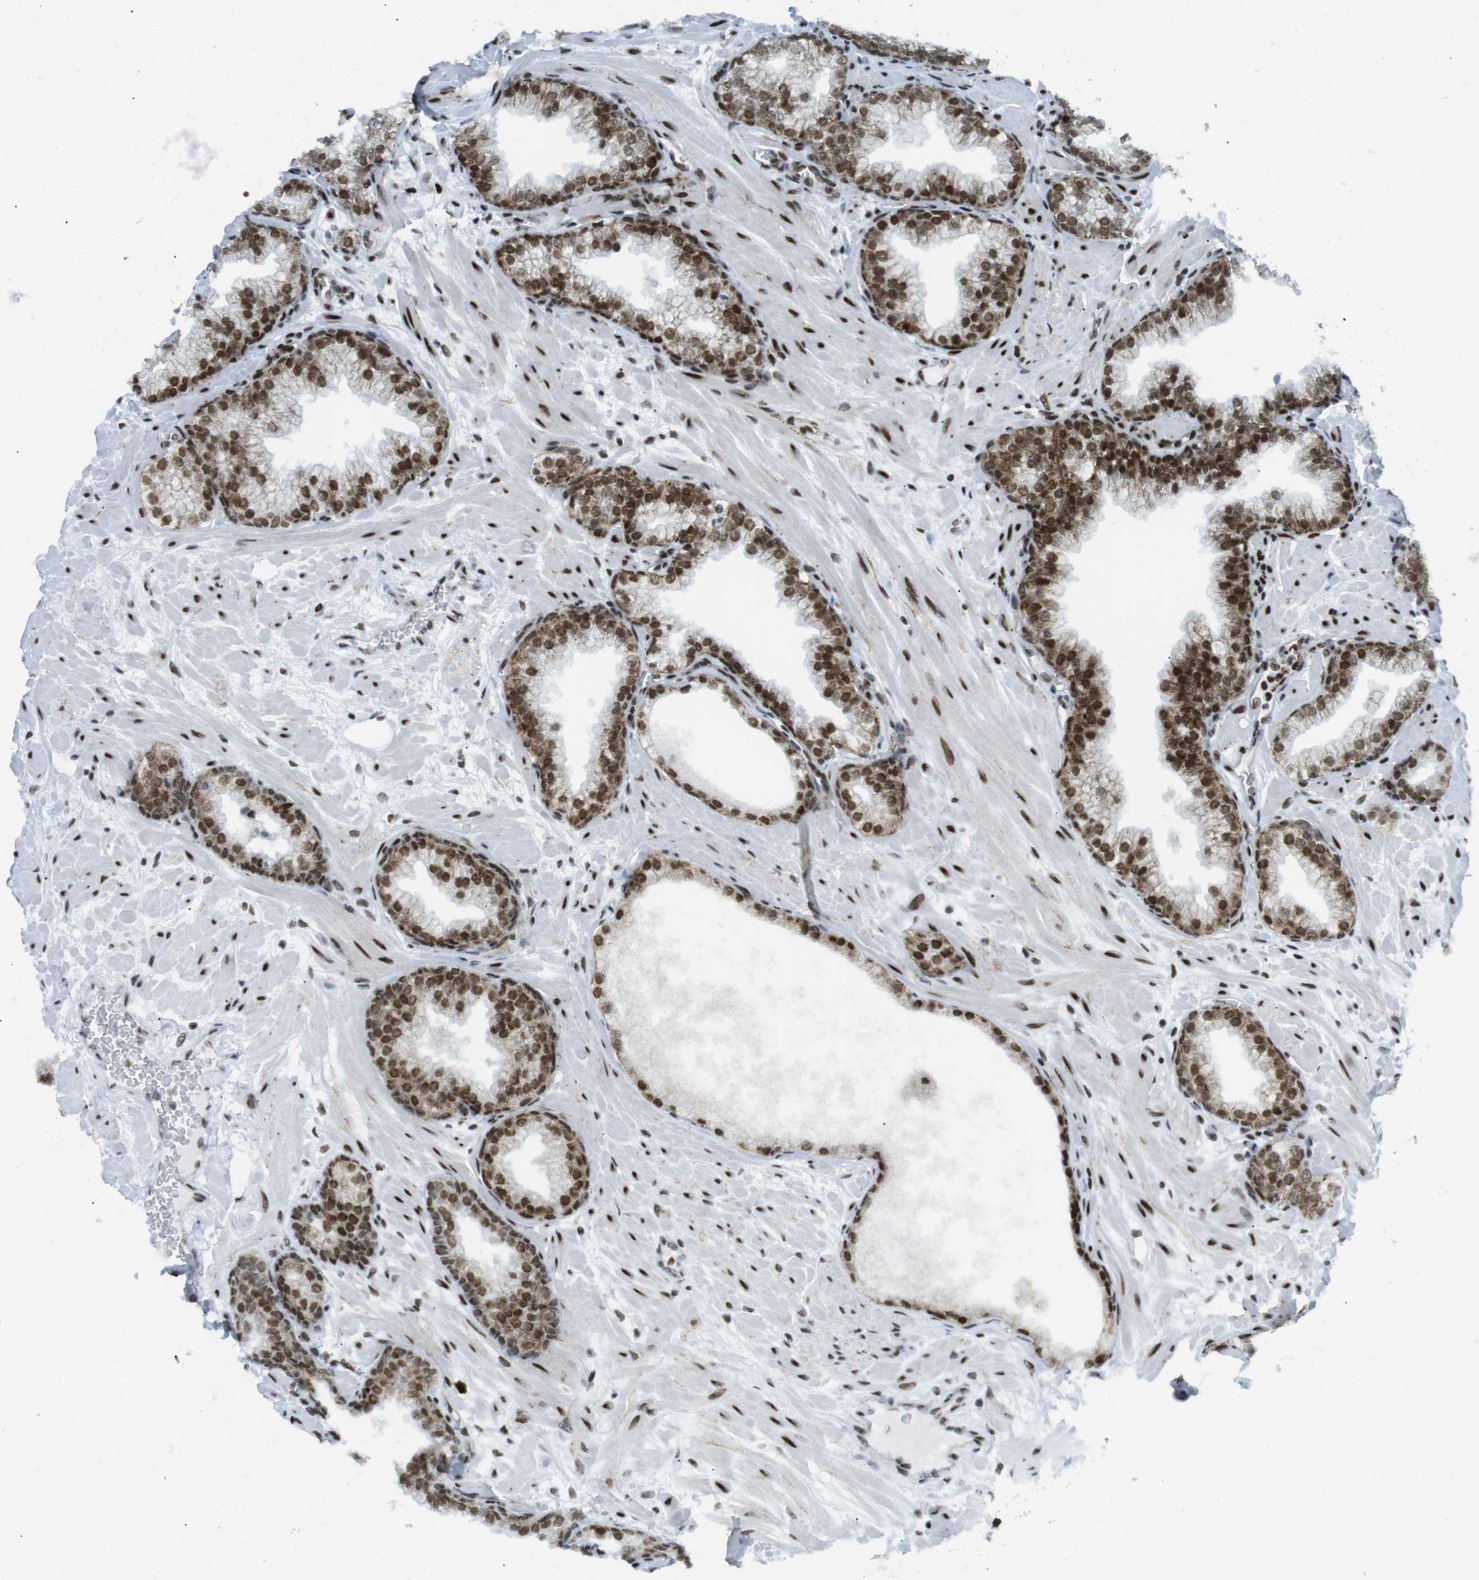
{"staining": {"intensity": "strong", "quantity": ">75%", "location": "nuclear"}, "tissue": "prostate", "cell_type": "Glandular cells", "image_type": "normal", "snomed": [{"axis": "morphology", "description": "Normal tissue, NOS"}, {"axis": "morphology", "description": "Urothelial carcinoma, Low grade"}, {"axis": "topography", "description": "Urinary bladder"}, {"axis": "topography", "description": "Prostate"}], "caption": "This is a micrograph of immunohistochemistry staining of unremarkable prostate, which shows strong positivity in the nuclear of glandular cells.", "gene": "ARID1A", "patient": {"sex": "male", "age": 60}}